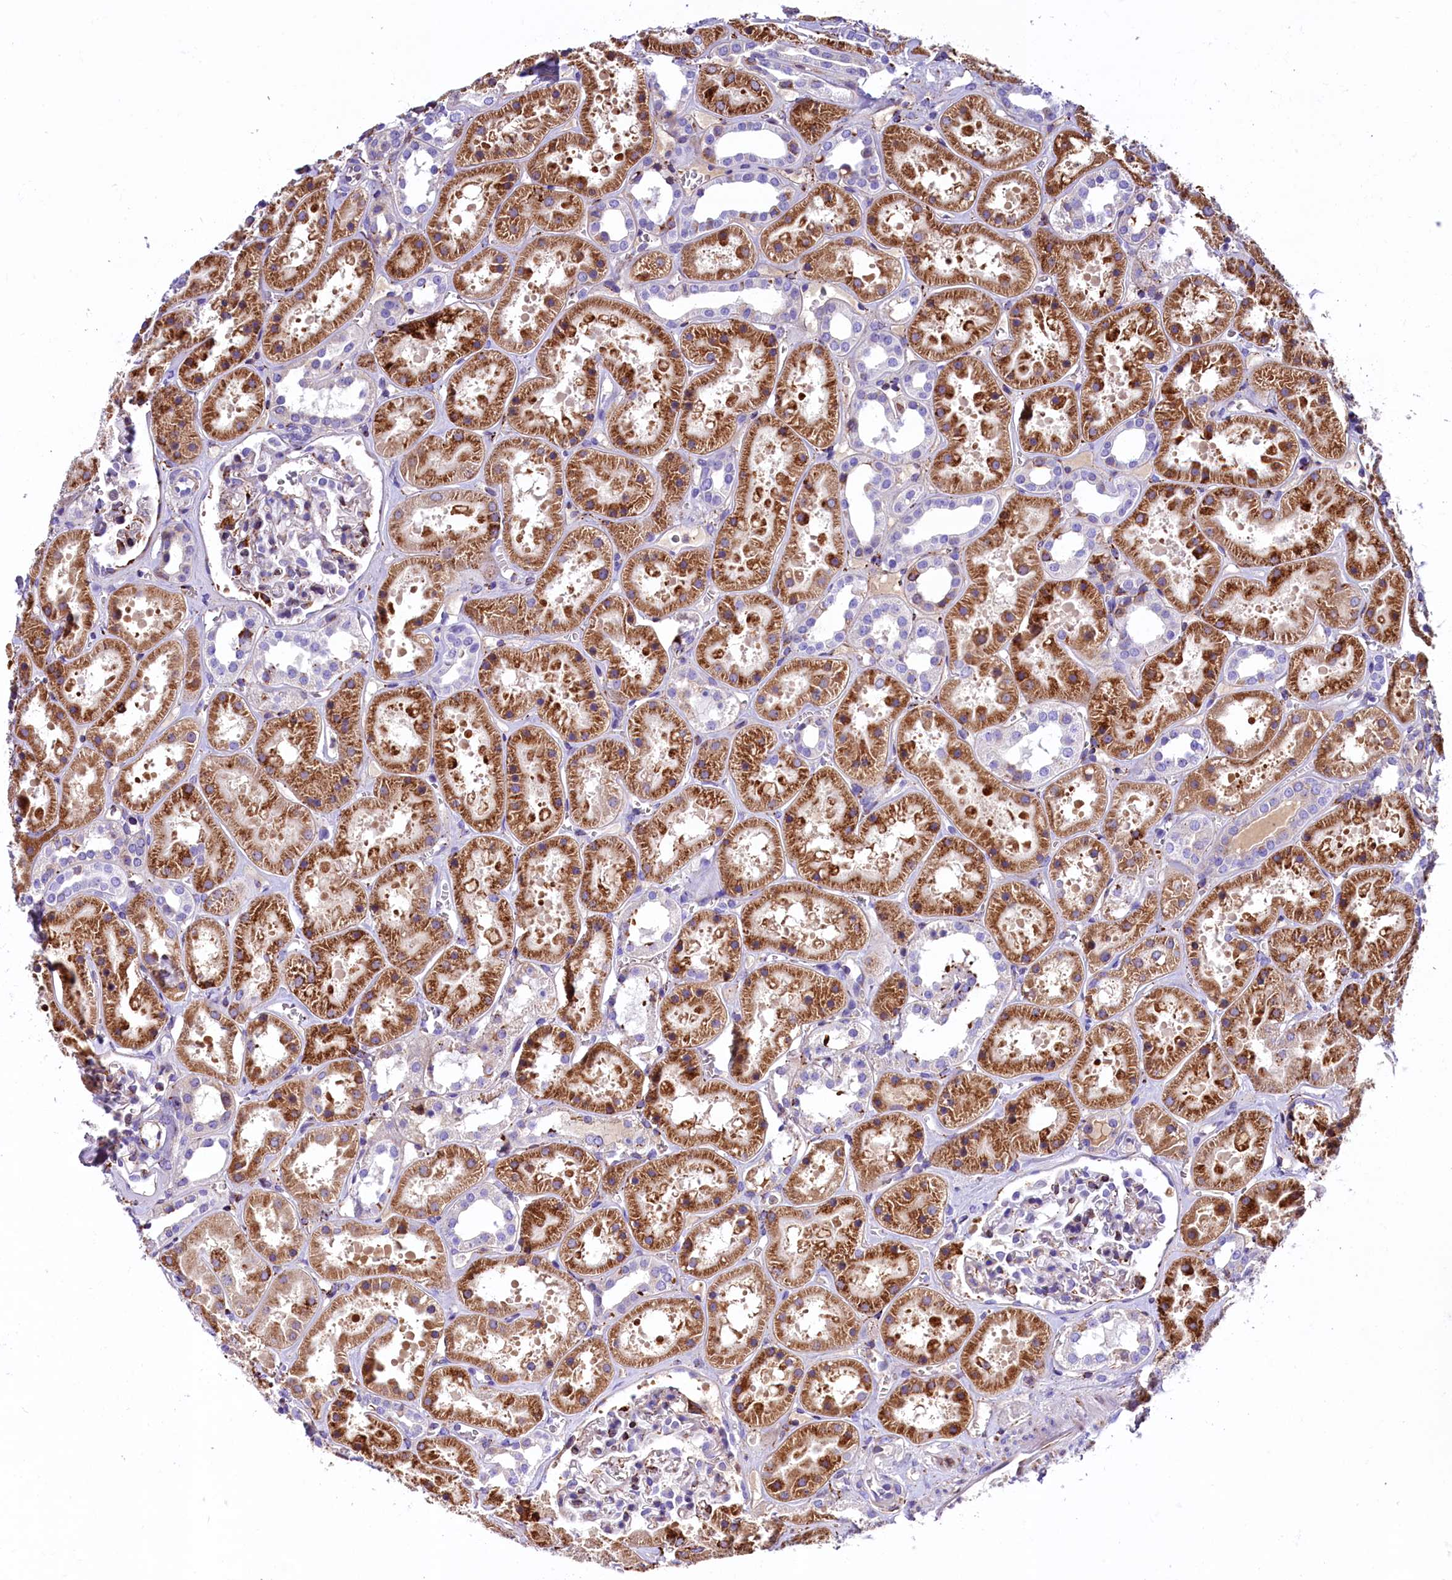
{"staining": {"intensity": "moderate", "quantity": "<25%", "location": "cytoplasmic/membranous"}, "tissue": "kidney", "cell_type": "Cells in glomeruli", "image_type": "normal", "snomed": [{"axis": "morphology", "description": "Normal tissue, NOS"}, {"axis": "topography", "description": "Kidney"}], "caption": "Immunohistochemical staining of unremarkable kidney reveals moderate cytoplasmic/membranous protein expression in approximately <25% of cells in glomeruli.", "gene": "CMTR2", "patient": {"sex": "female", "age": 41}}